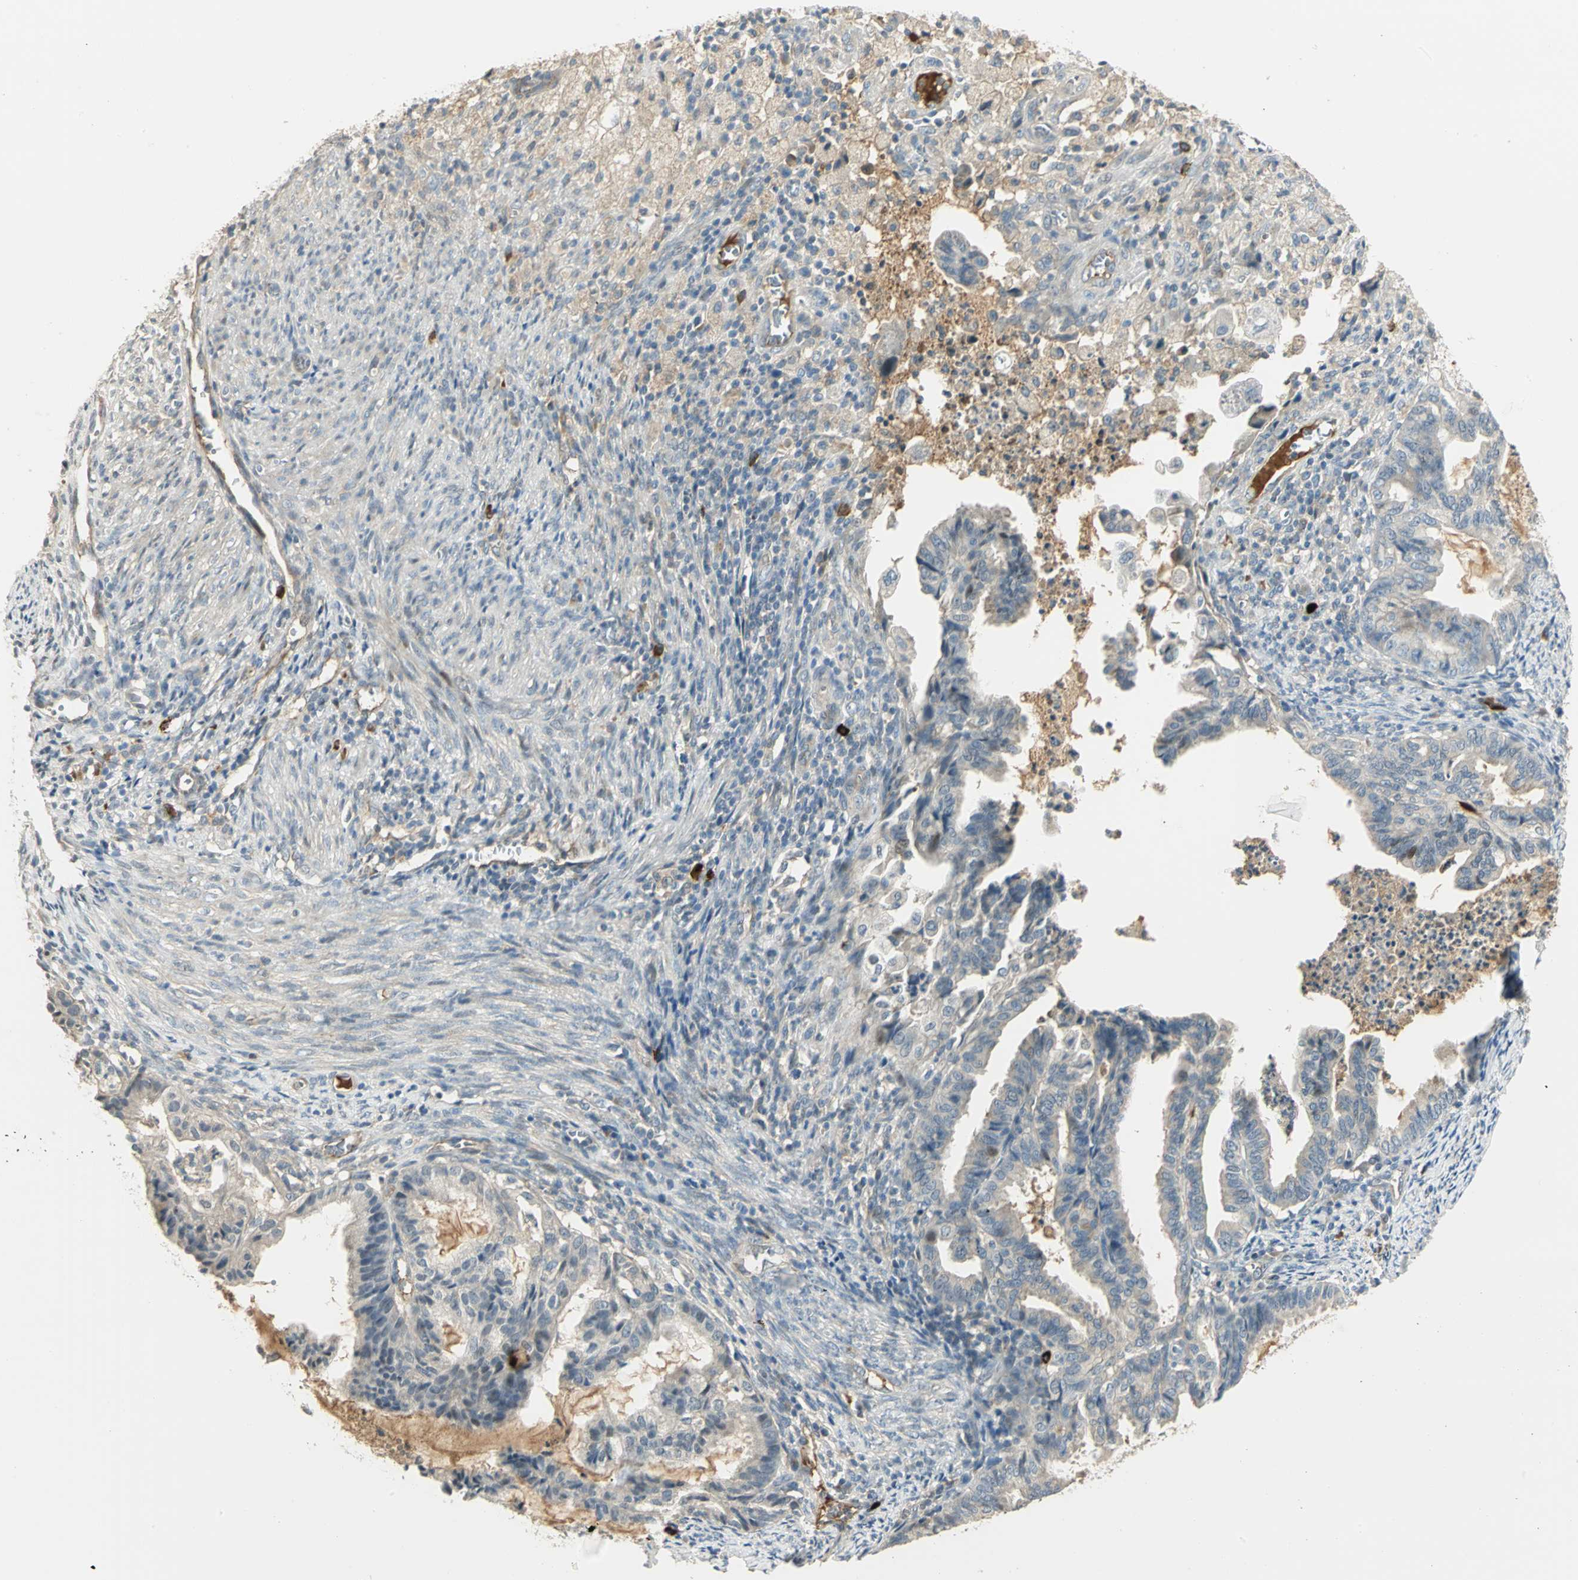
{"staining": {"intensity": "negative", "quantity": "none", "location": "none"}, "tissue": "cervical cancer", "cell_type": "Tumor cells", "image_type": "cancer", "snomed": [{"axis": "morphology", "description": "Normal tissue, NOS"}, {"axis": "morphology", "description": "Adenocarcinoma, NOS"}, {"axis": "topography", "description": "Cervix"}, {"axis": "topography", "description": "Endometrium"}], "caption": "Immunohistochemistry (IHC) micrograph of adenocarcinoma (cervical) stained for a protein (brown), which demonstrates no expression in tumor cells.", "gene": "PROC", "patient": {"sex": "female", "age": 86}}